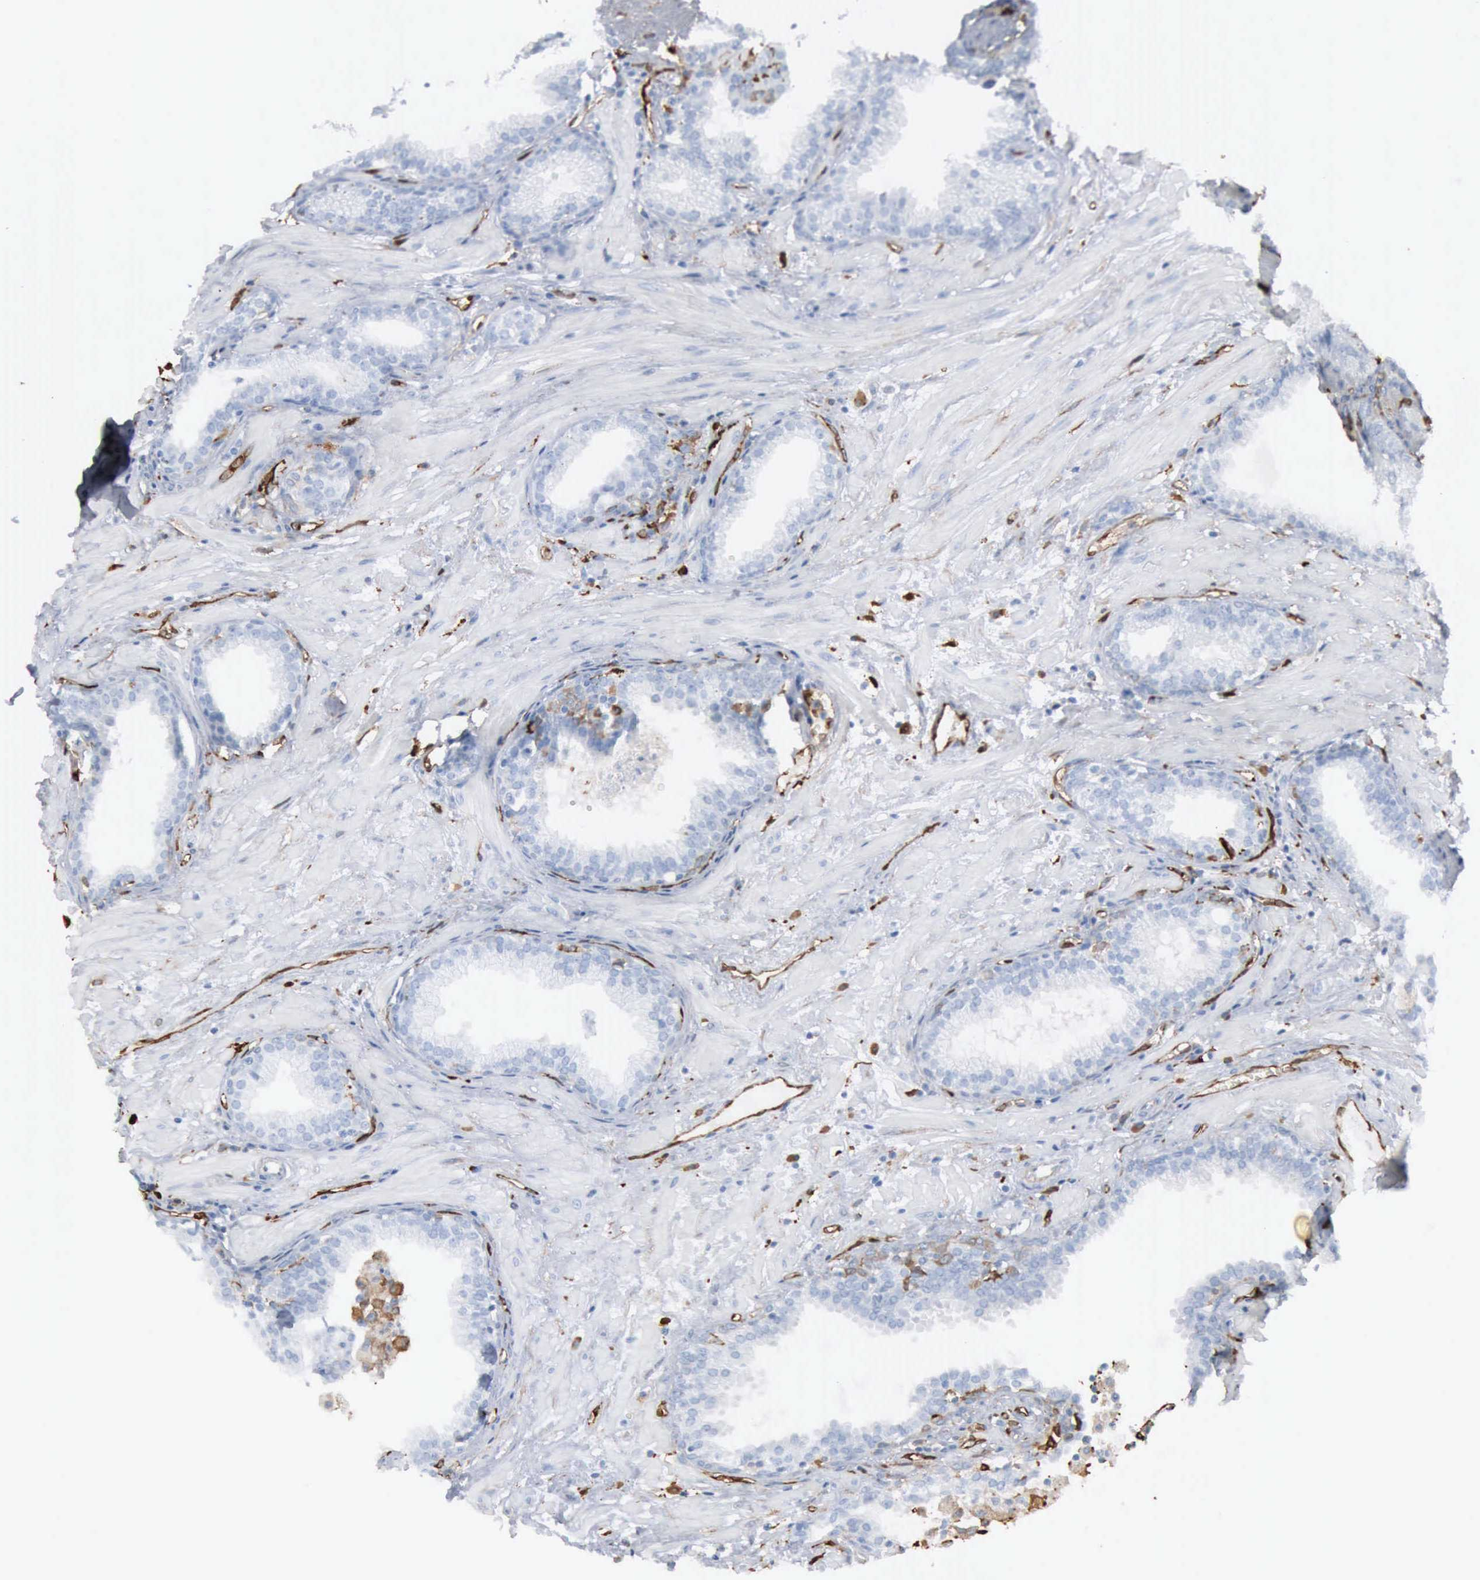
{"staining": {"intensity": "negative", "quantity": "none", "location": "none"}, "tissue": "prostate", "cell_type": "Glandular cells", "image_type": "normal", "snomed": [{"axis": "morphology", "description": "Normal tissue, NOS"}, {"axis": "topography", "description": "Prostate"}], "caption": "Unremarkable prostate was stained to show a protein in brown. There is no significant expression in glandular cells. The staining is performed using DAB brown chromogen with nuclei counter-stained in using hematoxylin.", "gene": "FSCN1", "patient": {"sex": "male", "age": 64}}